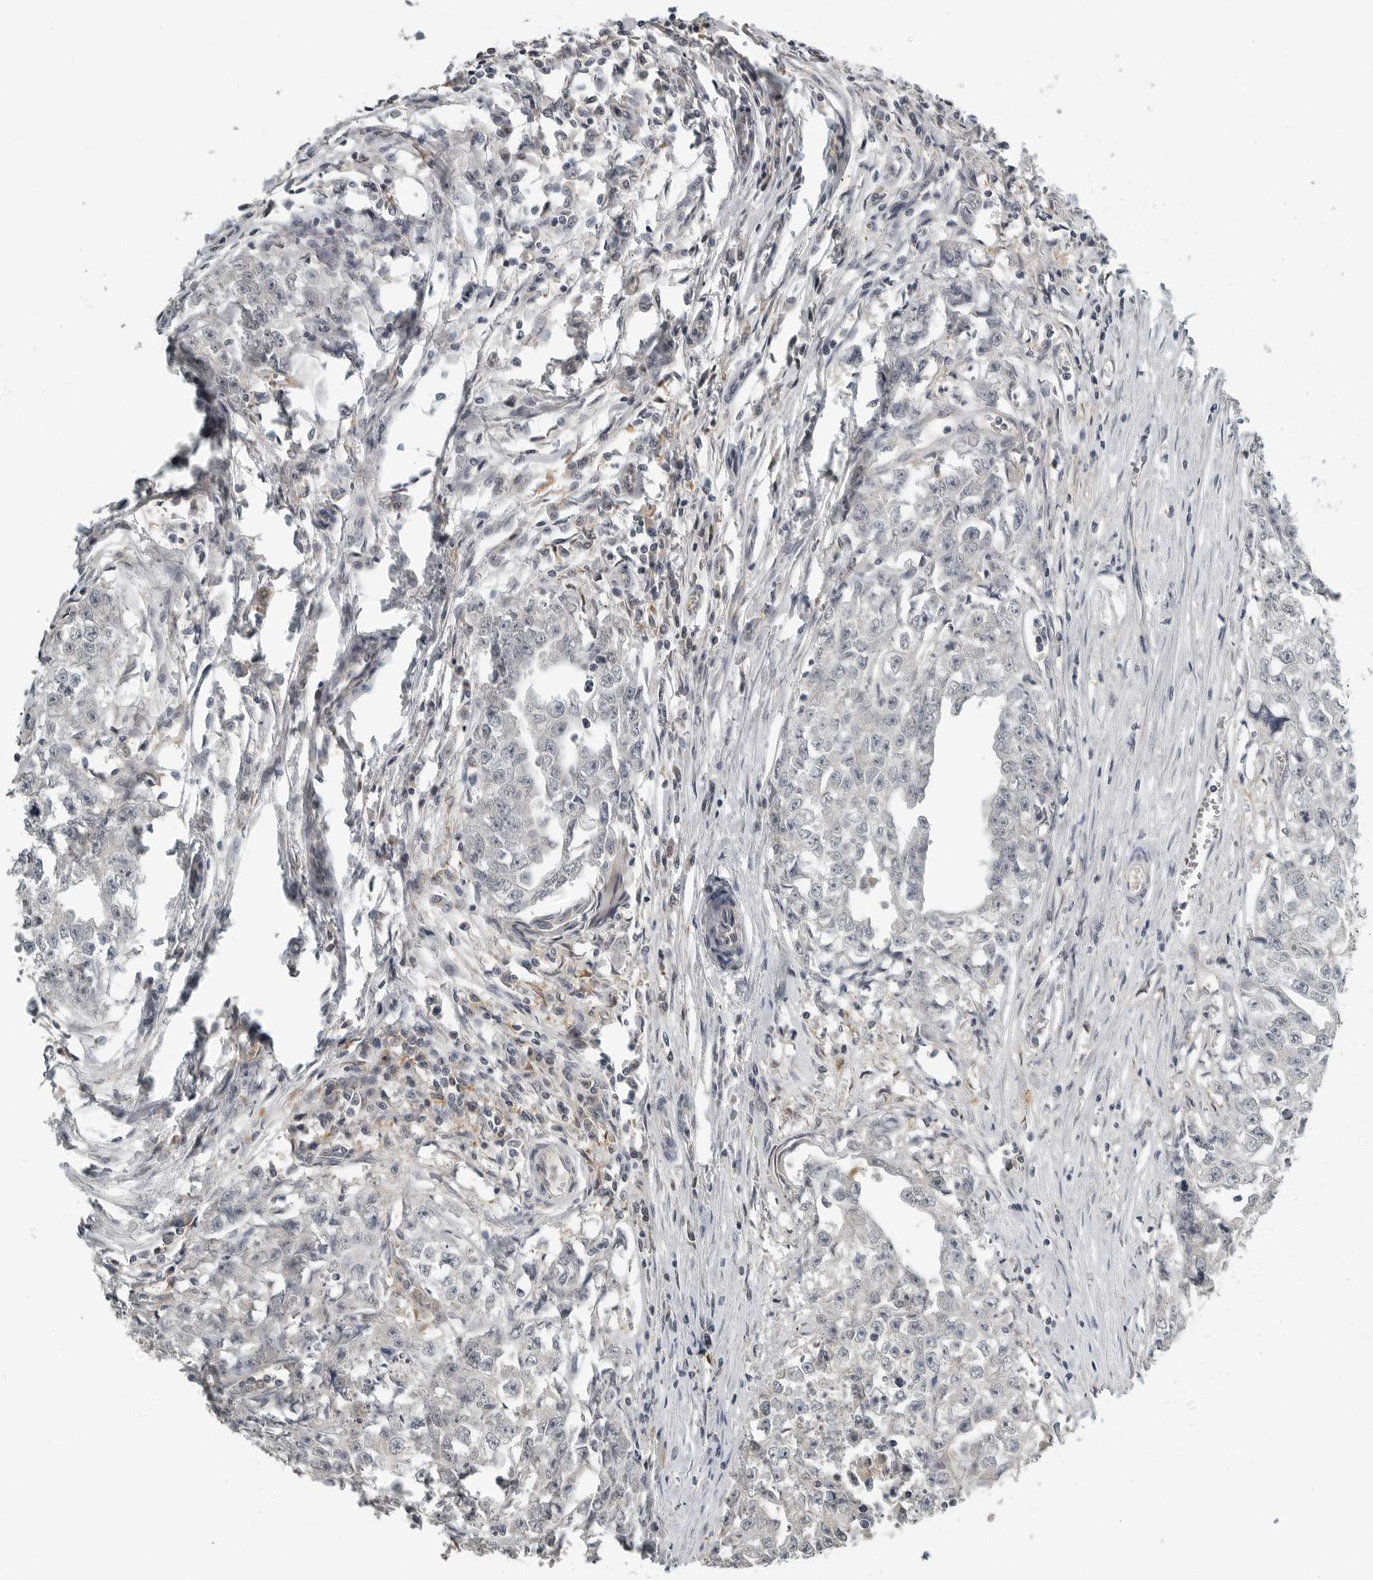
{"staining": {"intensity": "negative", "quantity": "none", "location": "none"}, "tissue": "testis cancer", "cell_type": "Tumor cells", "image_type": "cancer", "snomed": [{"axis": "morphology", "description": "Seminoma, NOS"}, {"axis": "morphology", "description": "Carcinoma, Embryonal, NOS"}, {"axis": "topography", "description": "Testis"}], "caption": "High magnification brightfield microscopy of testis cancer stained with DAB (3,3'-diaminobenzidine) (brown) and counterstained with hematoxylin (blue): tumor cells show no significant positivity. Brightfield microscopy of immunohistochemistry stained with DAB (brown) and hematoxylin (blue), captured at high magnification.", "gene": "KYAT1", "patient": {"sex": "male", "age": 43}}